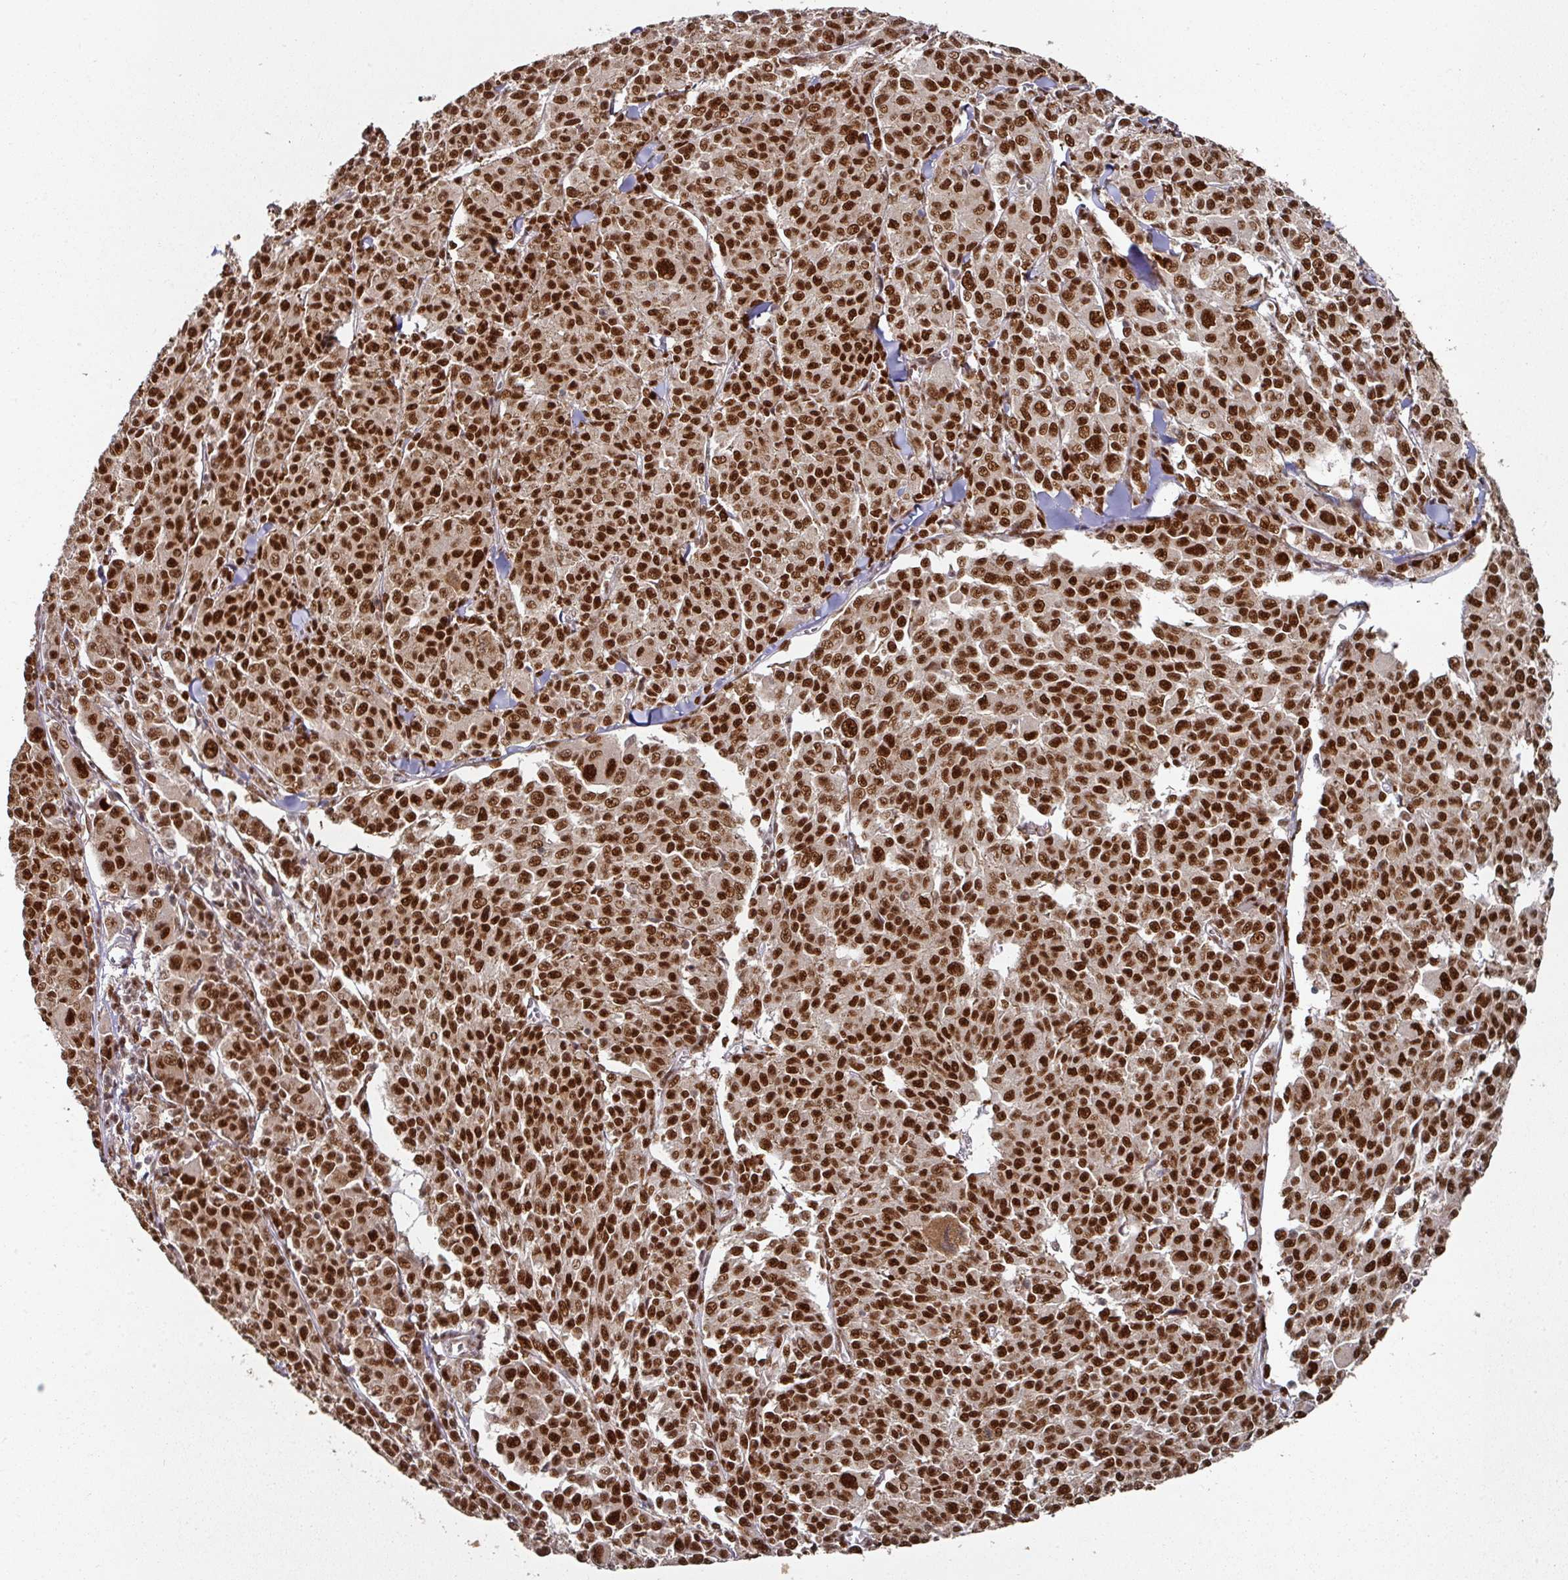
{"staining": {"intensity": "strong", "quantity": ">75%", "location": "nuclear"}, "tissue": "melanoma", "cell_type": "Tumor cells", "image_type": "cancer", "snomed": [{"axis": "morphology", "description": "Malignant melanoma, NOS"}, {"axis": "topography", "description": "Skin"}], "caption": "Immunohistochemistry (IHC) photomicrograph of melanoma stained for a protein (brown), which demonstrates high levels of strong nuclear expression in about >75% of tumor cells.", "gene": "MEPCE", "patient": {"sex": "female", "age": 52}}